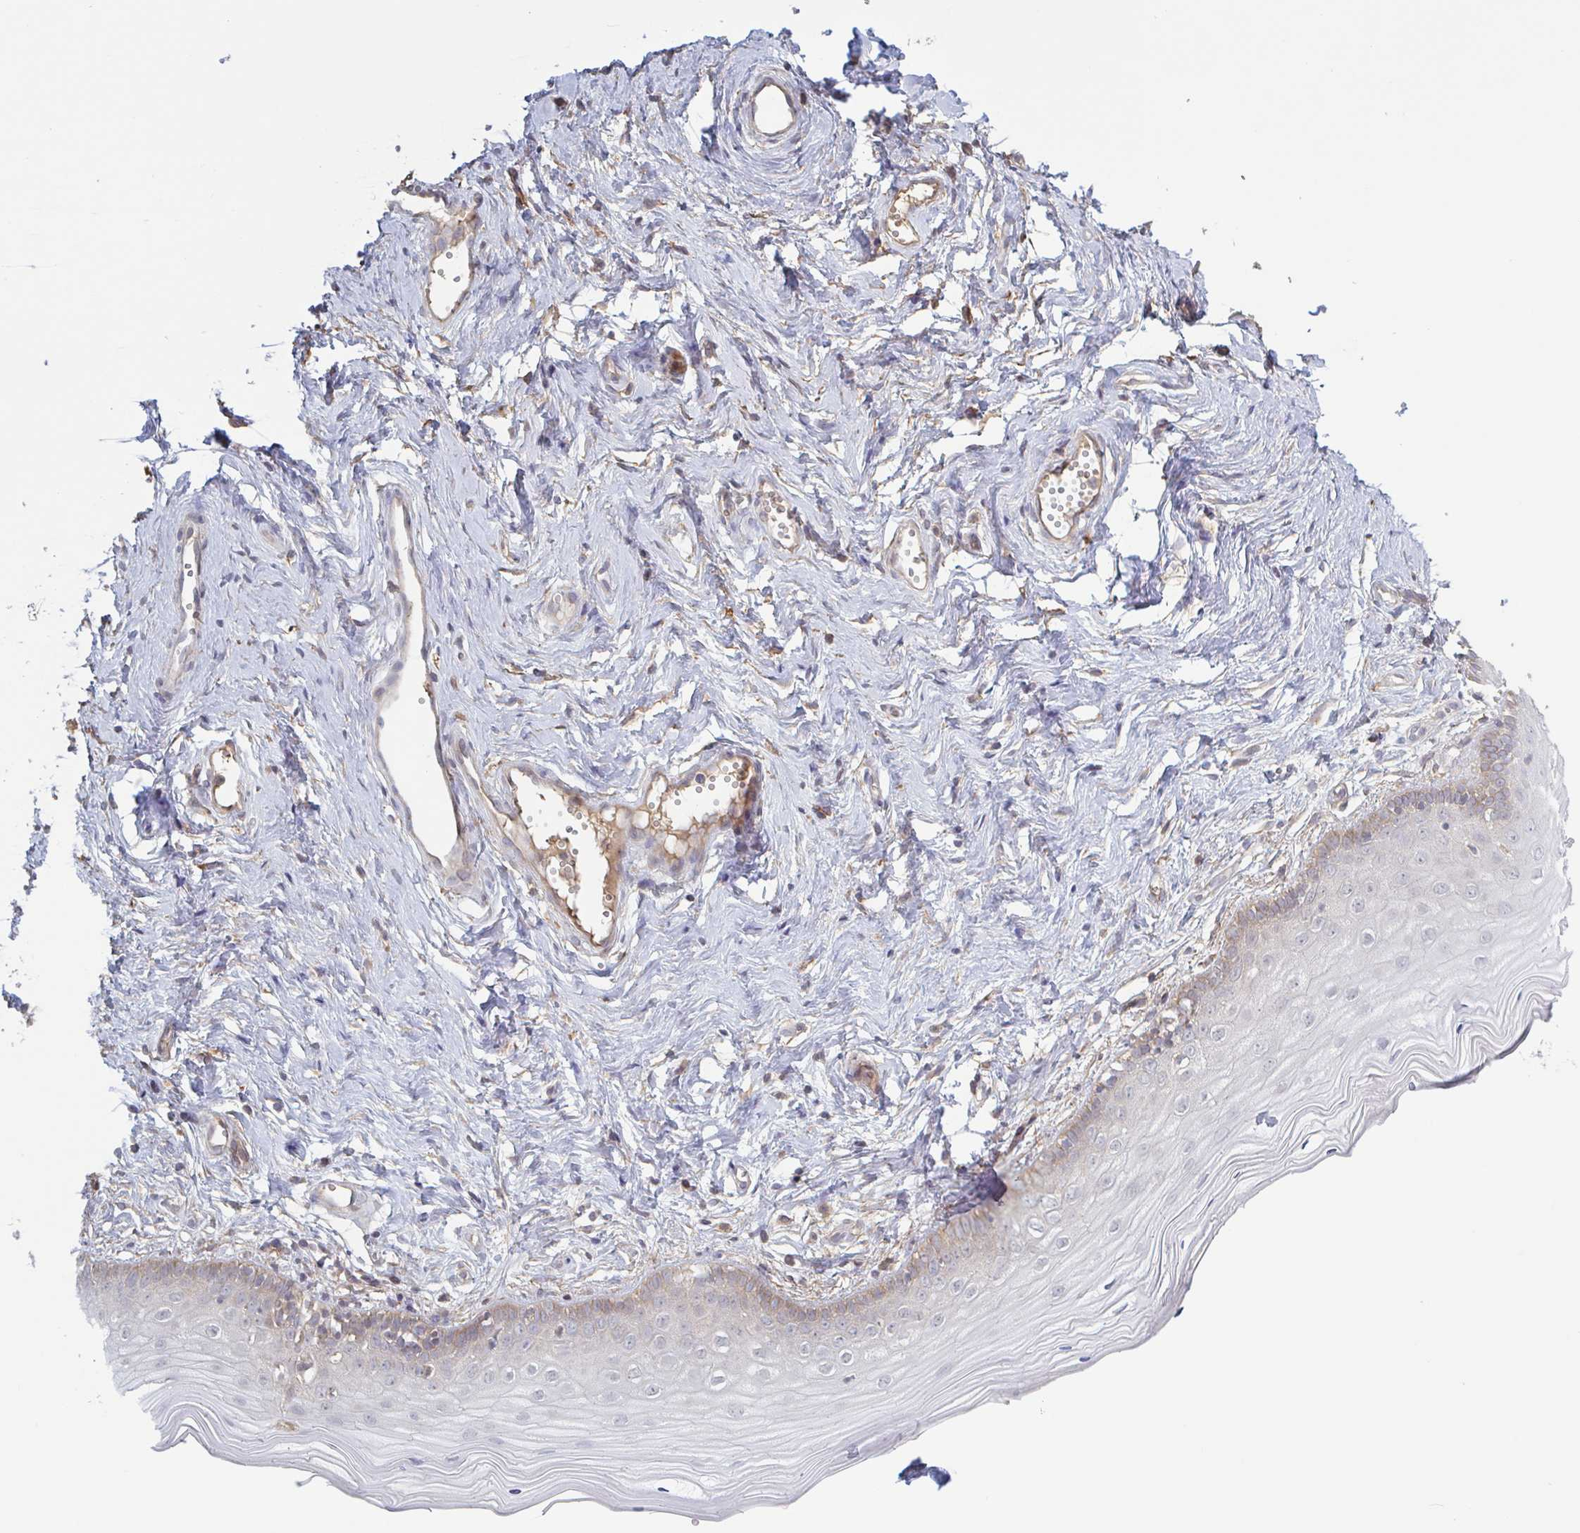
{"staining": {"intensity": "weak", "quantity": "25%-75%", "location": "cytoplasmic/membranous"}, "tissue": "vagina", "cell_type": "Squamous epithelial cells", "image_type": "normal", "snomed": [{"axis": "morphology", "description": "Normal tissue, NOS"}, {"axis": "topography", "description": "Vagina"}], "caption": "Immunohistochemical staining of unremarkable human vagina demonstrates 25%-75% levels of weak cytoplasmic/membranous protein staining in about 25%-75% of squamous epithelial cells.", "gene": "SURF1", "patient": {"sex": "female", "age": 38}}